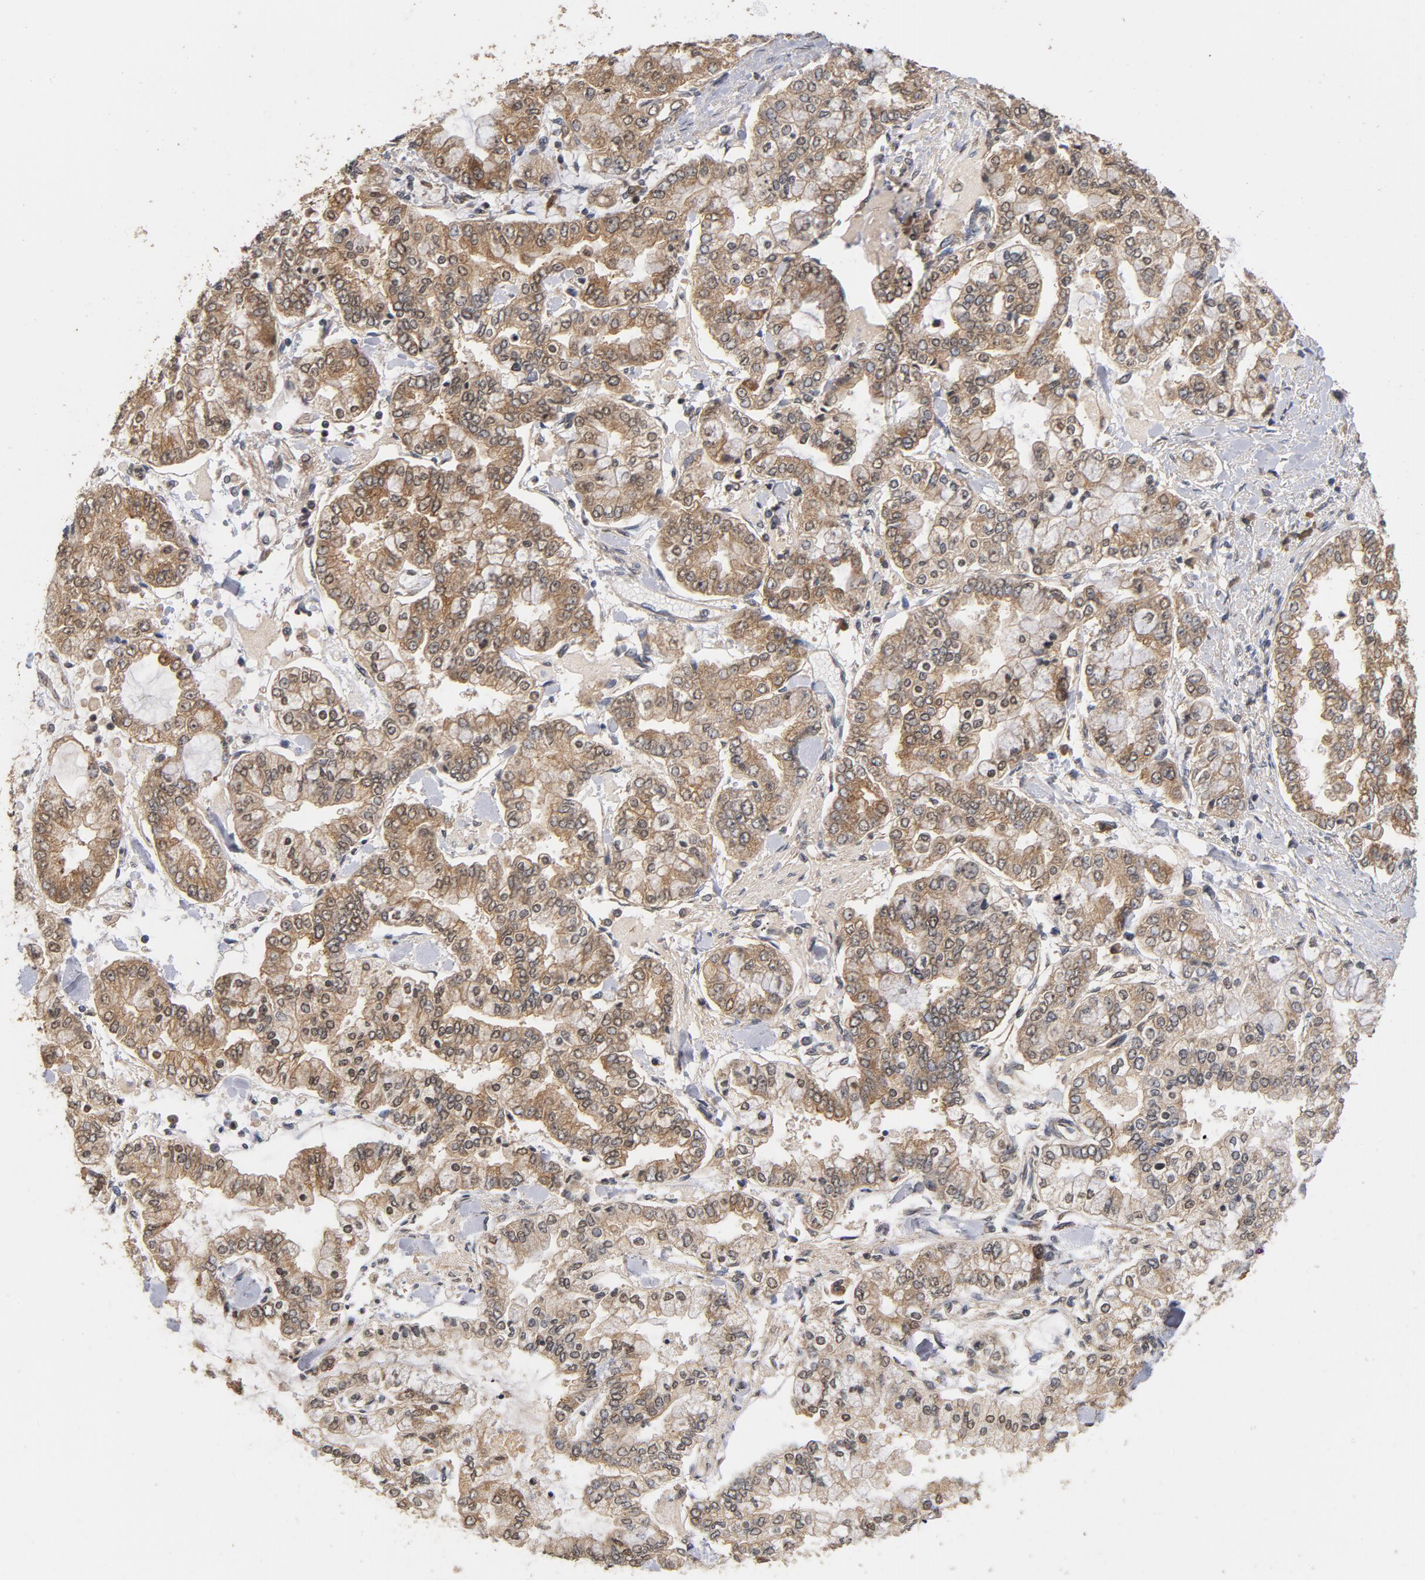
{"staining": {"intensity": "moderate", "quantity": ">75%", "location": "cytoplasmic/membranous,nuclear"}, "tissue": "stomach cancer", "cell_type": "Tumor cells", "image_type": "cancer", "snomed": [{"axis": "morphology", "description": "Normal tissue, NOS"}, {"axis": "morphology", "description": "Adenocarcinoma, NOS"}, {"axis": "topography", "description": "Stomach, upper"}, {"axis": "topography", "description": "Stomach"}], "caption": "Immunohistochemistry photomicrograph of neoplastic tissue: stomach adenocarcinoma stained using IHC exhibits medium levels of moderate protein expression localized specifically in the cytoplasmic/membranous and nuclear of tumor cells, appearing as a cytoplasmic/membranous and nuclear brown color.", "gene": "DDX6", "patient": {"sex": "male", "age": 76}}